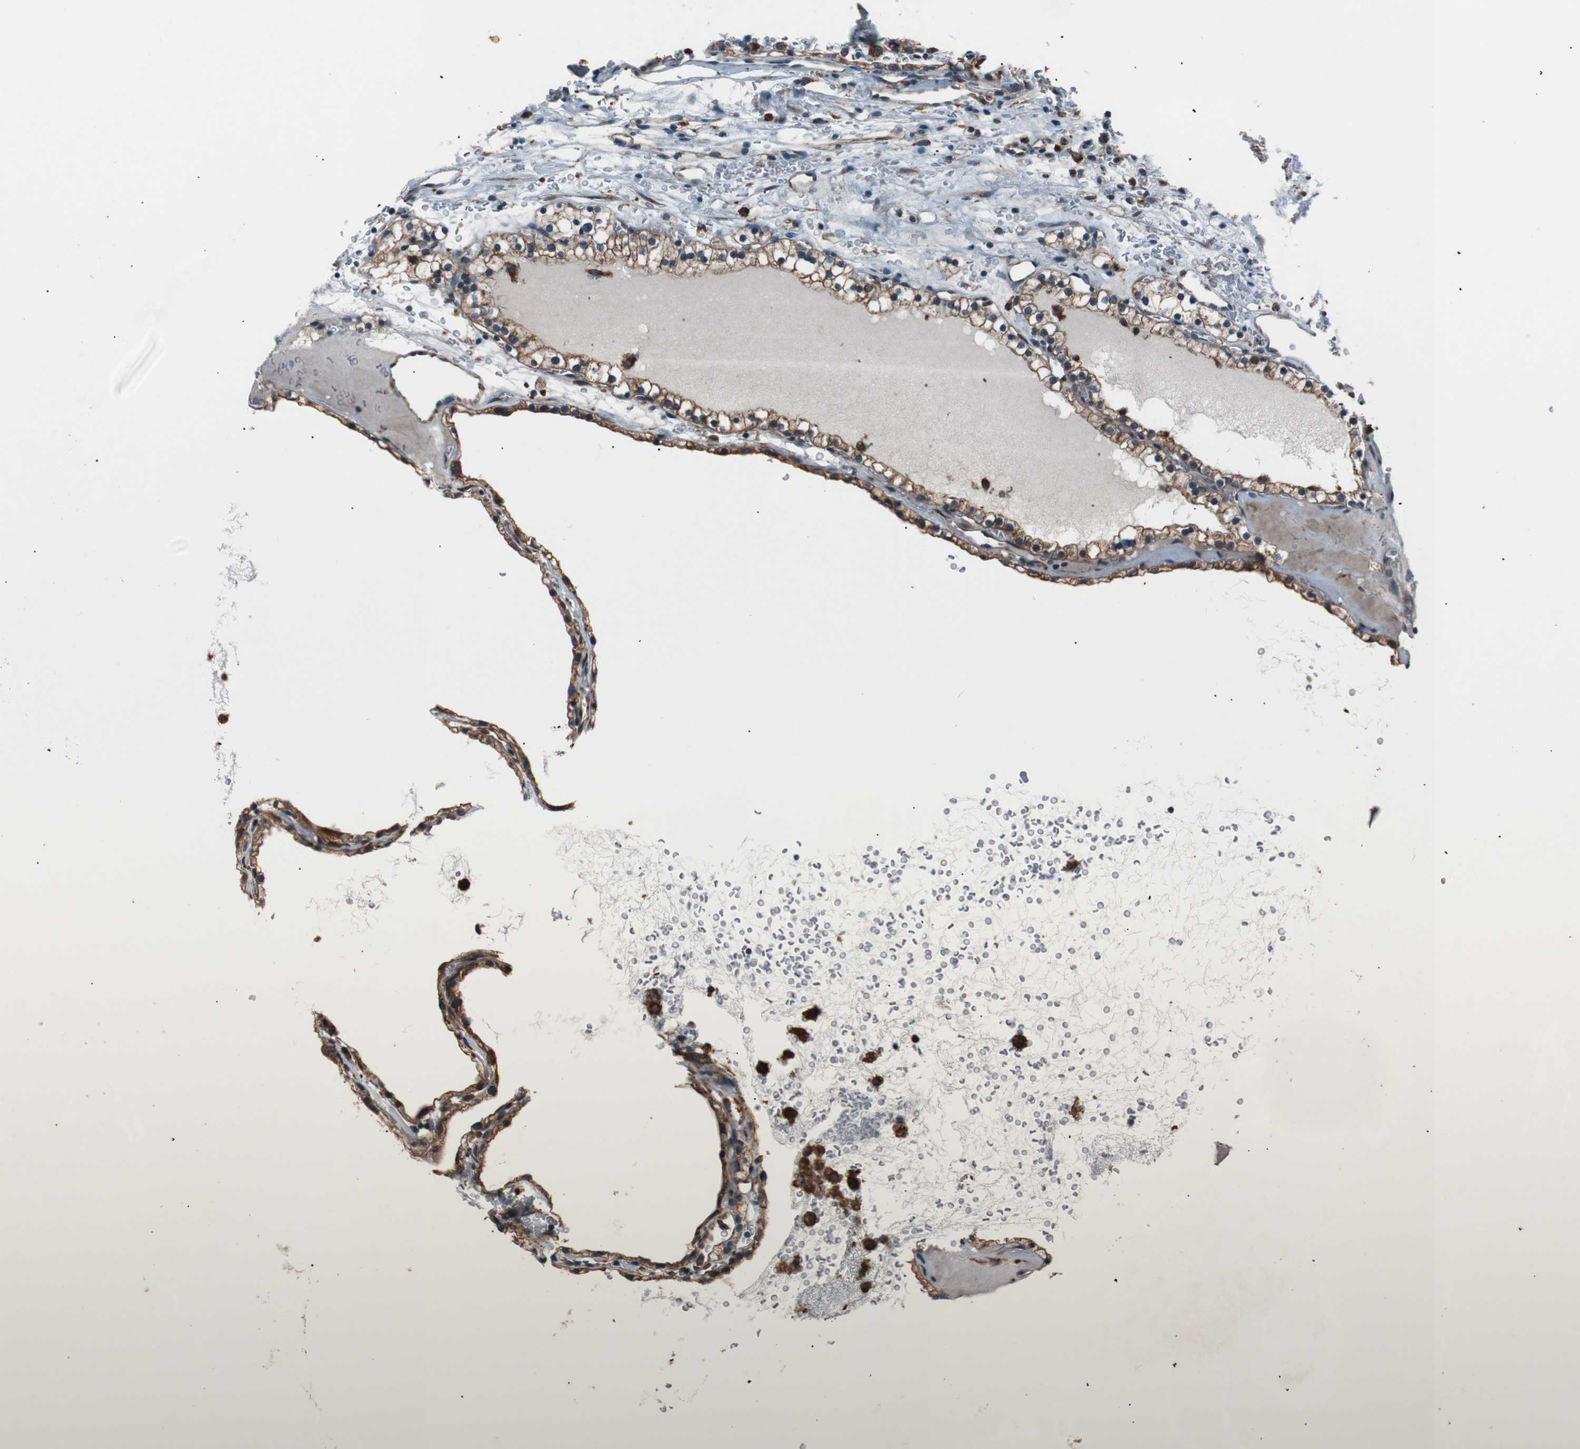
{"staining": {"intensity": "moderate", "quantity": ">75%", "location": "cytoplasmic/membranous"}, "tissue": "renal cancer", "cell_type": "Tumor cells", "image_type": "cancer", "snomed": [{"axis": "morphology", "description": "Adenocarcinoma, NOS"}, {"axis": "topography", "description": "Kidney"}], "caption": "Tumor cells demonstrate medium levels of moderate cytoplasmic/membranous positivity in approximately >75% of cells in human renal cancer. Nuclei are stained in blue.", "gene": "SIGMAR1", "patient": {"sex": "female", "age": 41}}